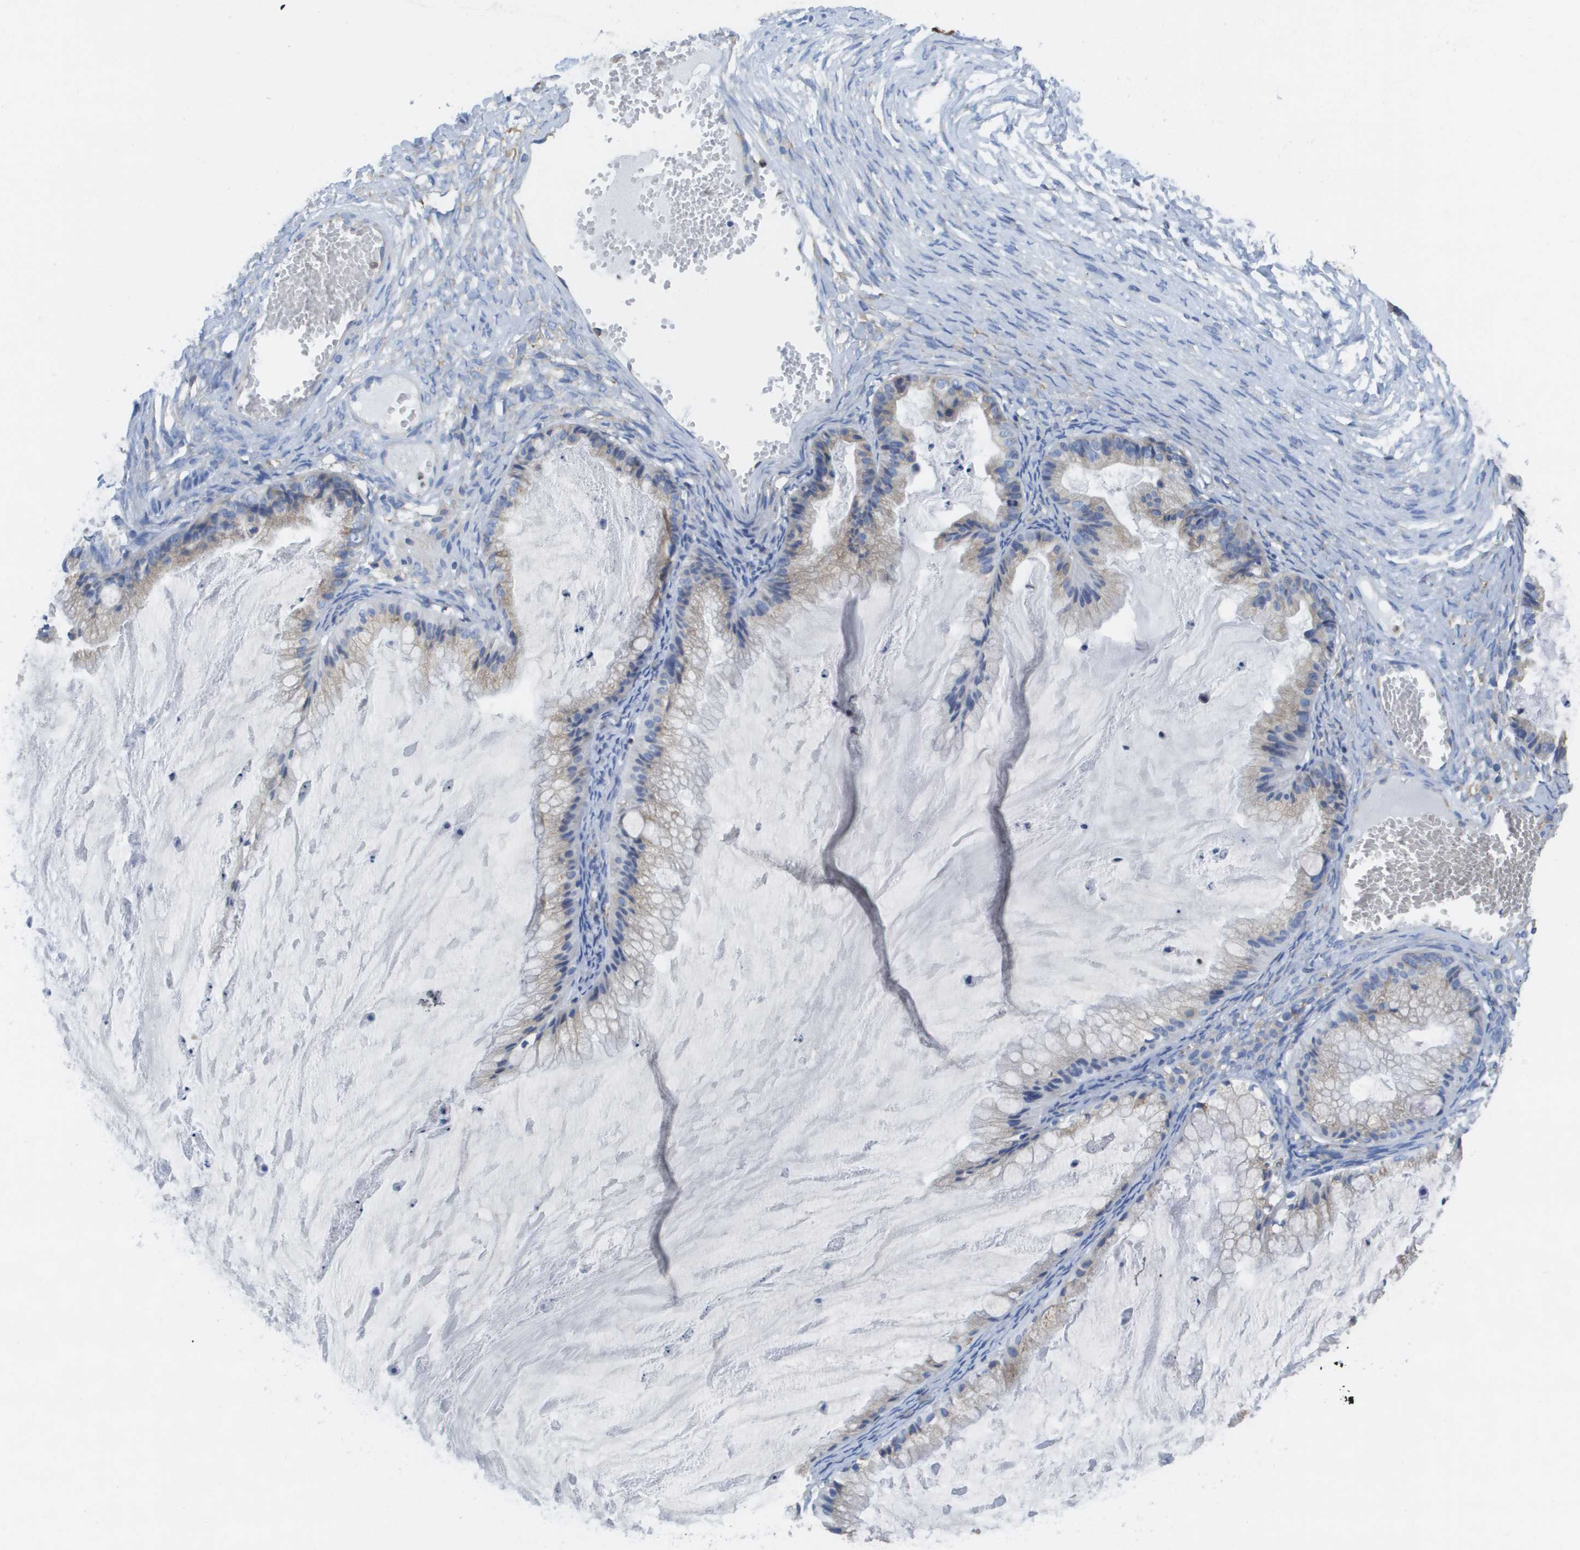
{"staining": {"intensity": "negative", "quantity": "none", "location": "none"}, "tissue": "ovarian cancer", "cell_type": "Tumor cells", "image_type": "cancer", "snomed": [{"axis": "morphology", "description": "Cystadenocarcinoma, mucinous, NOS"}, {"axis": "topography", "description": "Ovary"}], "caption": "The histopathology image displays no significant staining in tumor cells of ovarian mucinous cystadenocarcinoma.", "gene": "SDR42E1", "patient": {"sex": "female", "age": 57}}